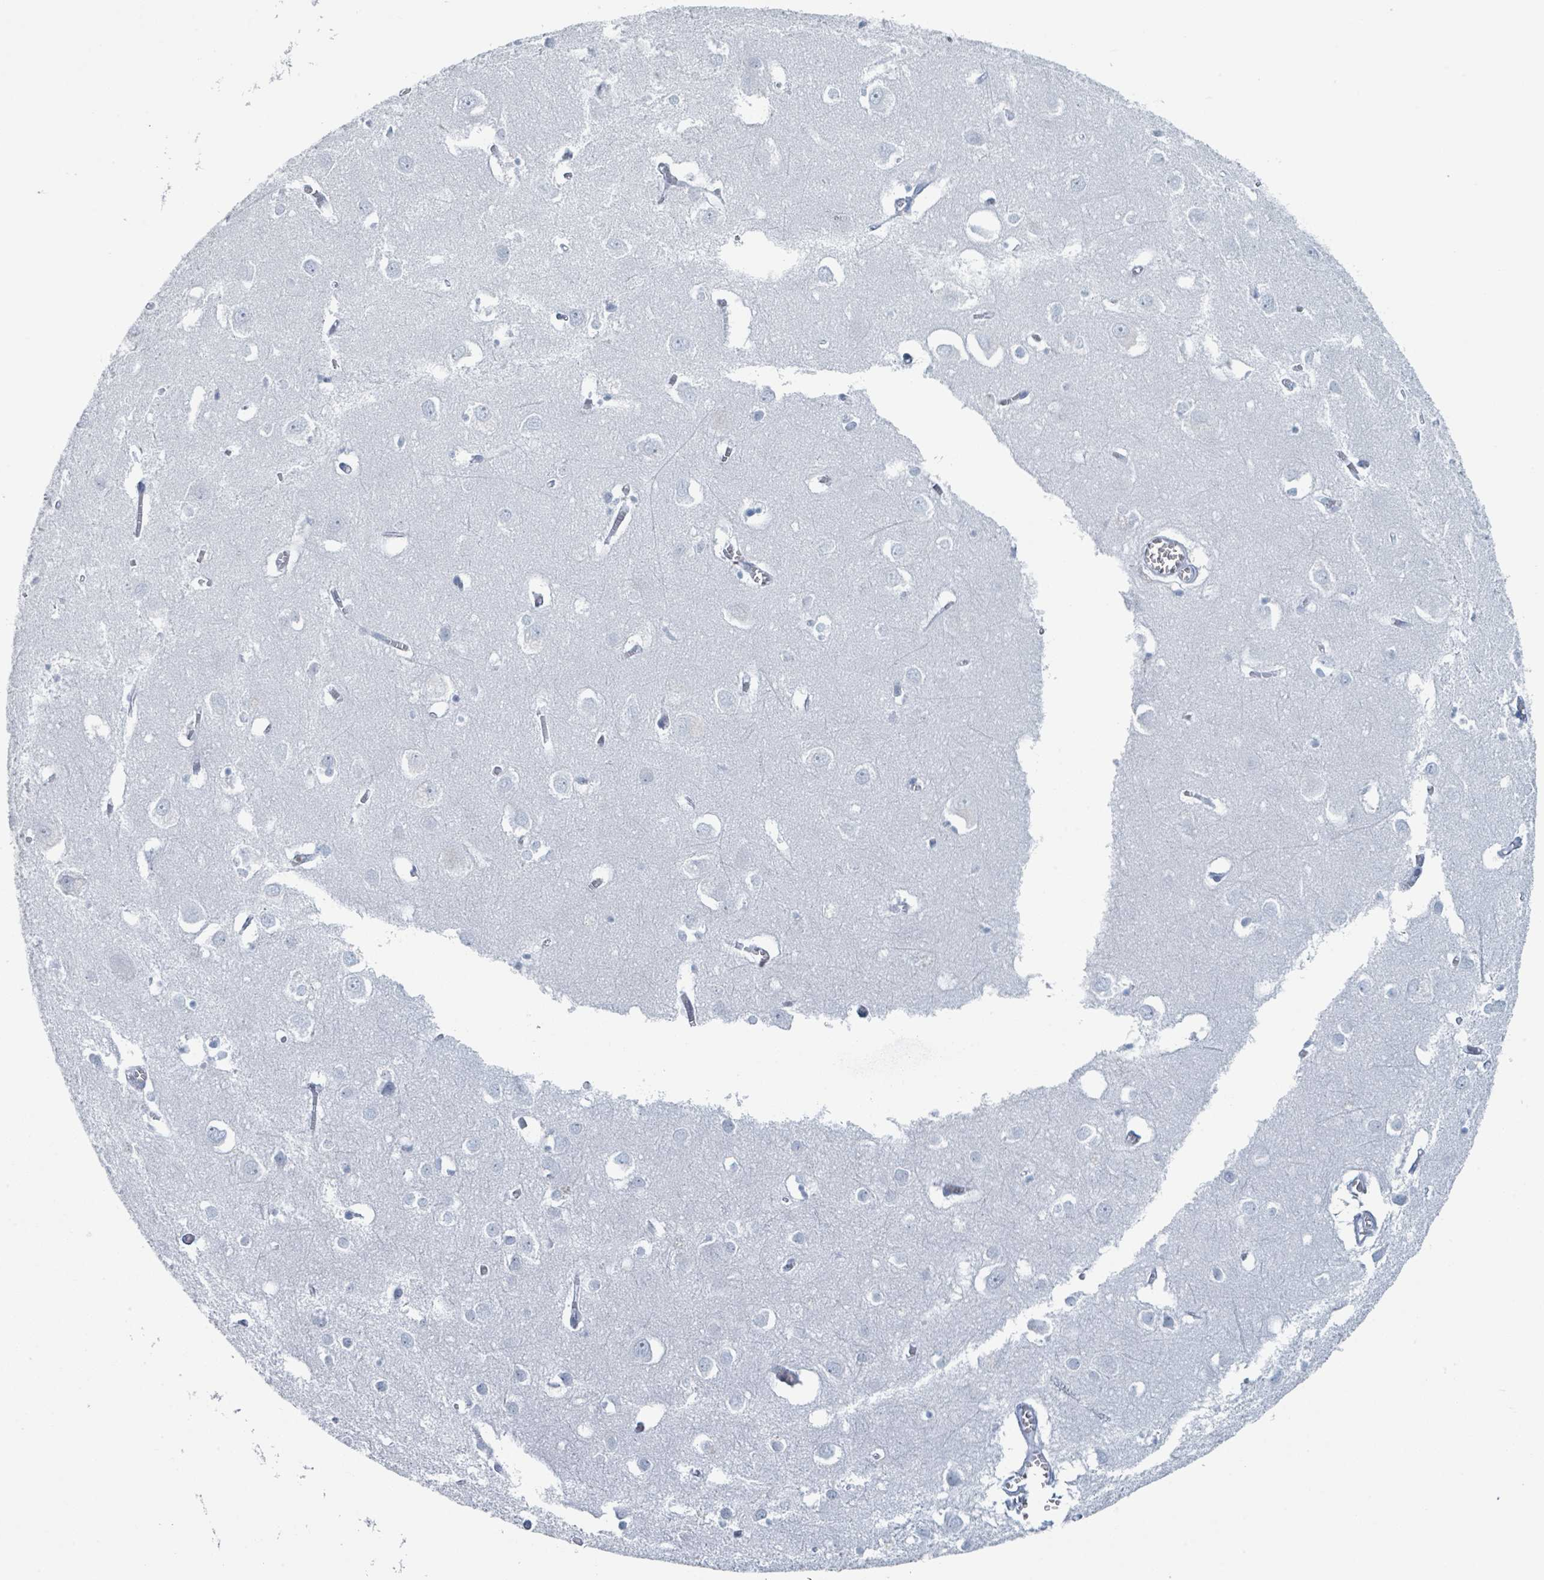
{"staining": {"intensity": "negative", "quantity": "none", "location": "none"}, "tissue": "cerebral cortex", "cell_type": "Endothelial cells", "image_type": "normal", "snomed": [{"axis": "morphology", "description": "Normal tissue, NOS"}, {"axis": "topography", "description": "Cerebral cortex"}], "caption": "Human cerebral cortex stained for a protein using IHC displays no expression in endothelial cells.", "gene": "GPR15LG", "patient": {"sex": "male", "age": 70}}